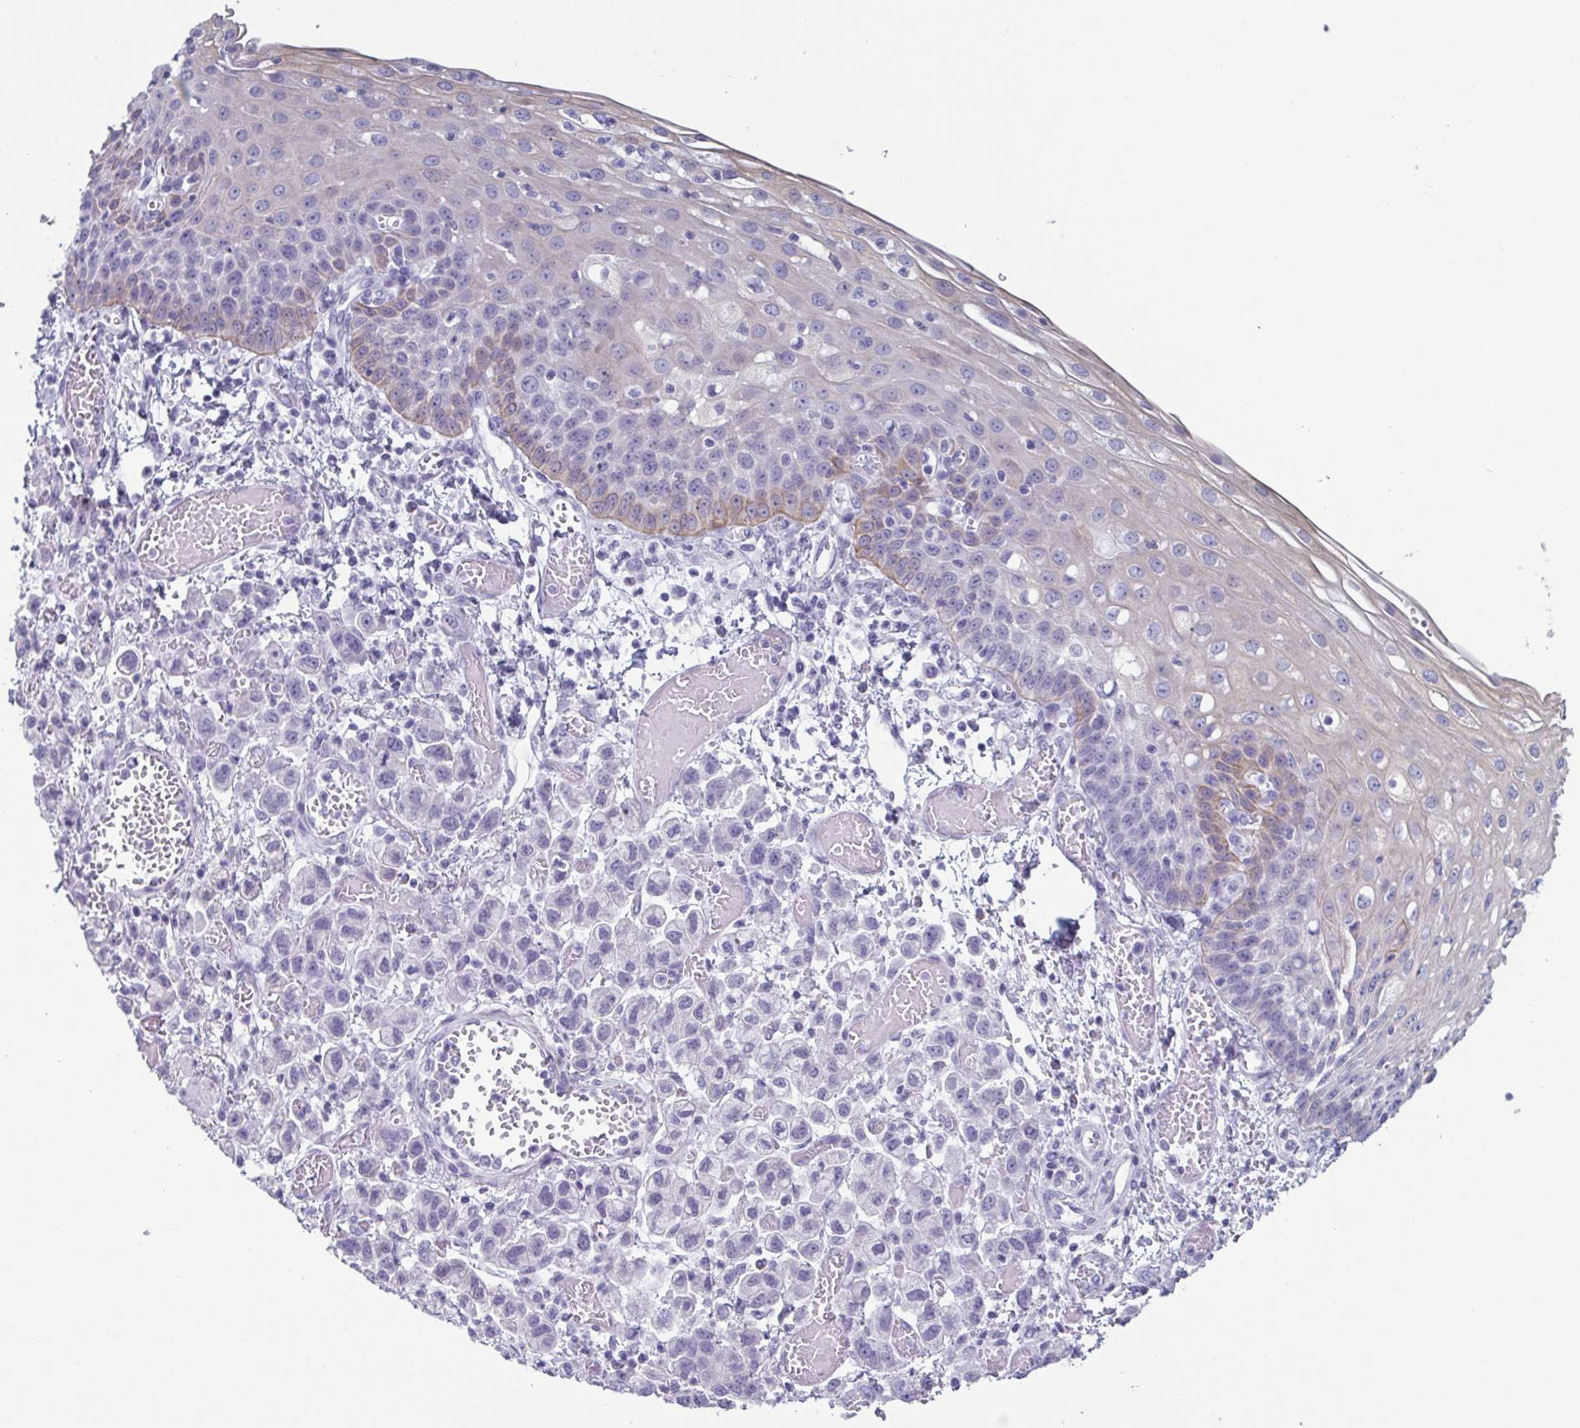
{"staining": {"intensity": "weak", "quantity": "<25%", "location": "cytoplasmic/membranous"}, "tissue": "esophagus", "cell_type": "Squamous epithelial cells", "image_type": "normal", "snomed": [{"axis": "morphology", "description": "Normal tissue, NOS"}, {"axis": "morphology", "description": "Adenocarcinoma, NOS"}, {"axis": "topography", "description": "Esophagus"}], "caption": "Histopathology image shows no significant protein staining in squamous epithelial cells of benign esophagus.", "gene": "KRT10", "patient": {"sex": "male", "age": 81}}